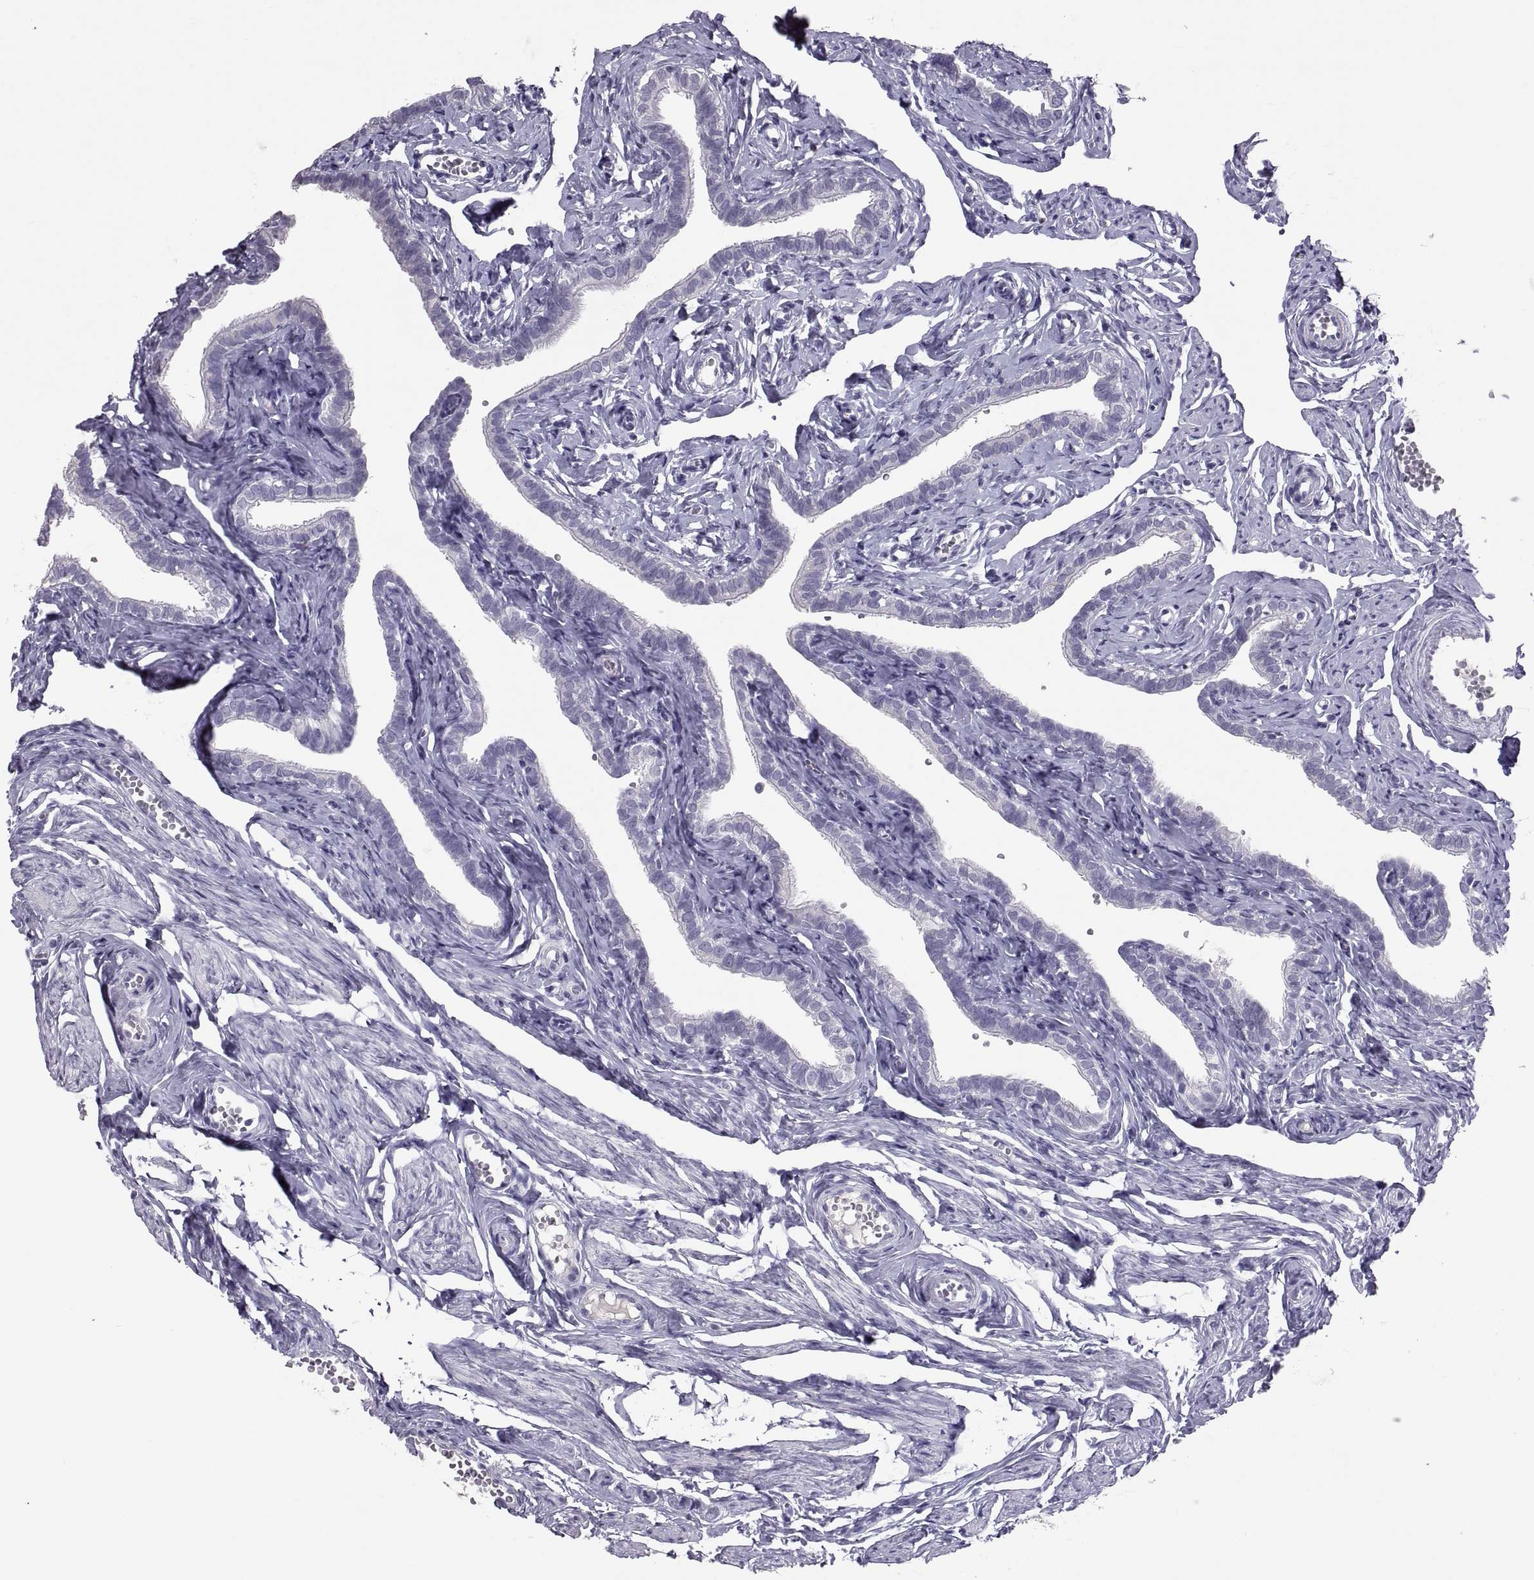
{"staining": {"intensity": "negative", "quantity": "none", "location": "none"}, "tissue": "fallopian tube", "cell_type": "Glandular cells", "image_type": "normal", "snomed": [{"axis": "morphology", "description": "Normal tissue, NOS"}, {"axis": "topography", "description": "Fallopian tube"}], "caption": "There is no significant positivity in glandular cells of fallopian tube. The staining is performed using DAB brown chromogen with nuclei counter-stained in using hematoxylin.", "gene": "SOX21", "patient": {"sex": "female", "age": 41}}